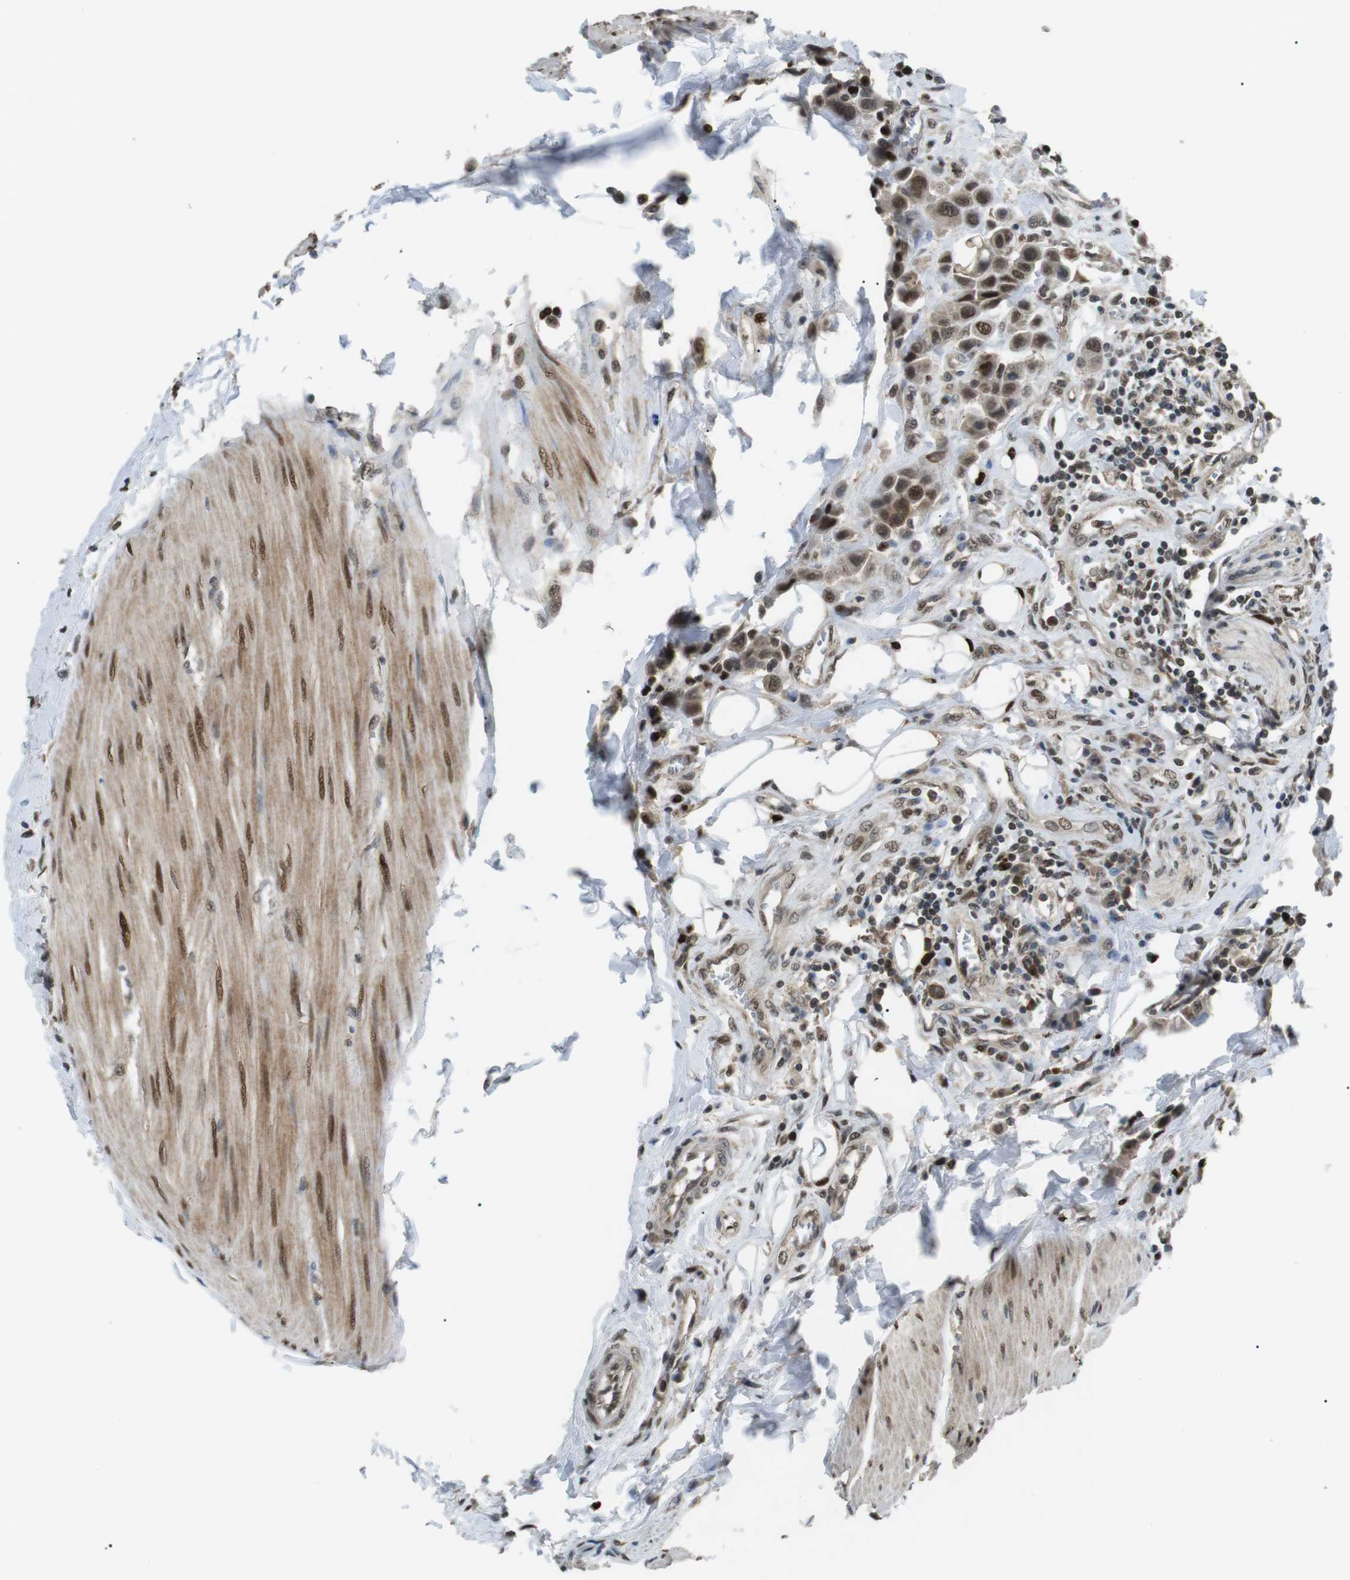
{"staining": {"intensity": "moderate", "quantity": ">75%", "location": "nuclear"}, "tissue": "urothelial cancer", "cell_type": "Tumor cells", "image_type": "cancer", "snomed": [{"axis": "morphology", "description": "Urothelial carcinoma, High grade"}, {"axis": "topography", "description": "Urinary bladder"}], "caption": "Tumor cells display medium levels of moderate nuclear expression in about >75% of cells in human urothelial cancer.", "gene": "ORAI3", "patient": {"sex": "male", "age": 50}}